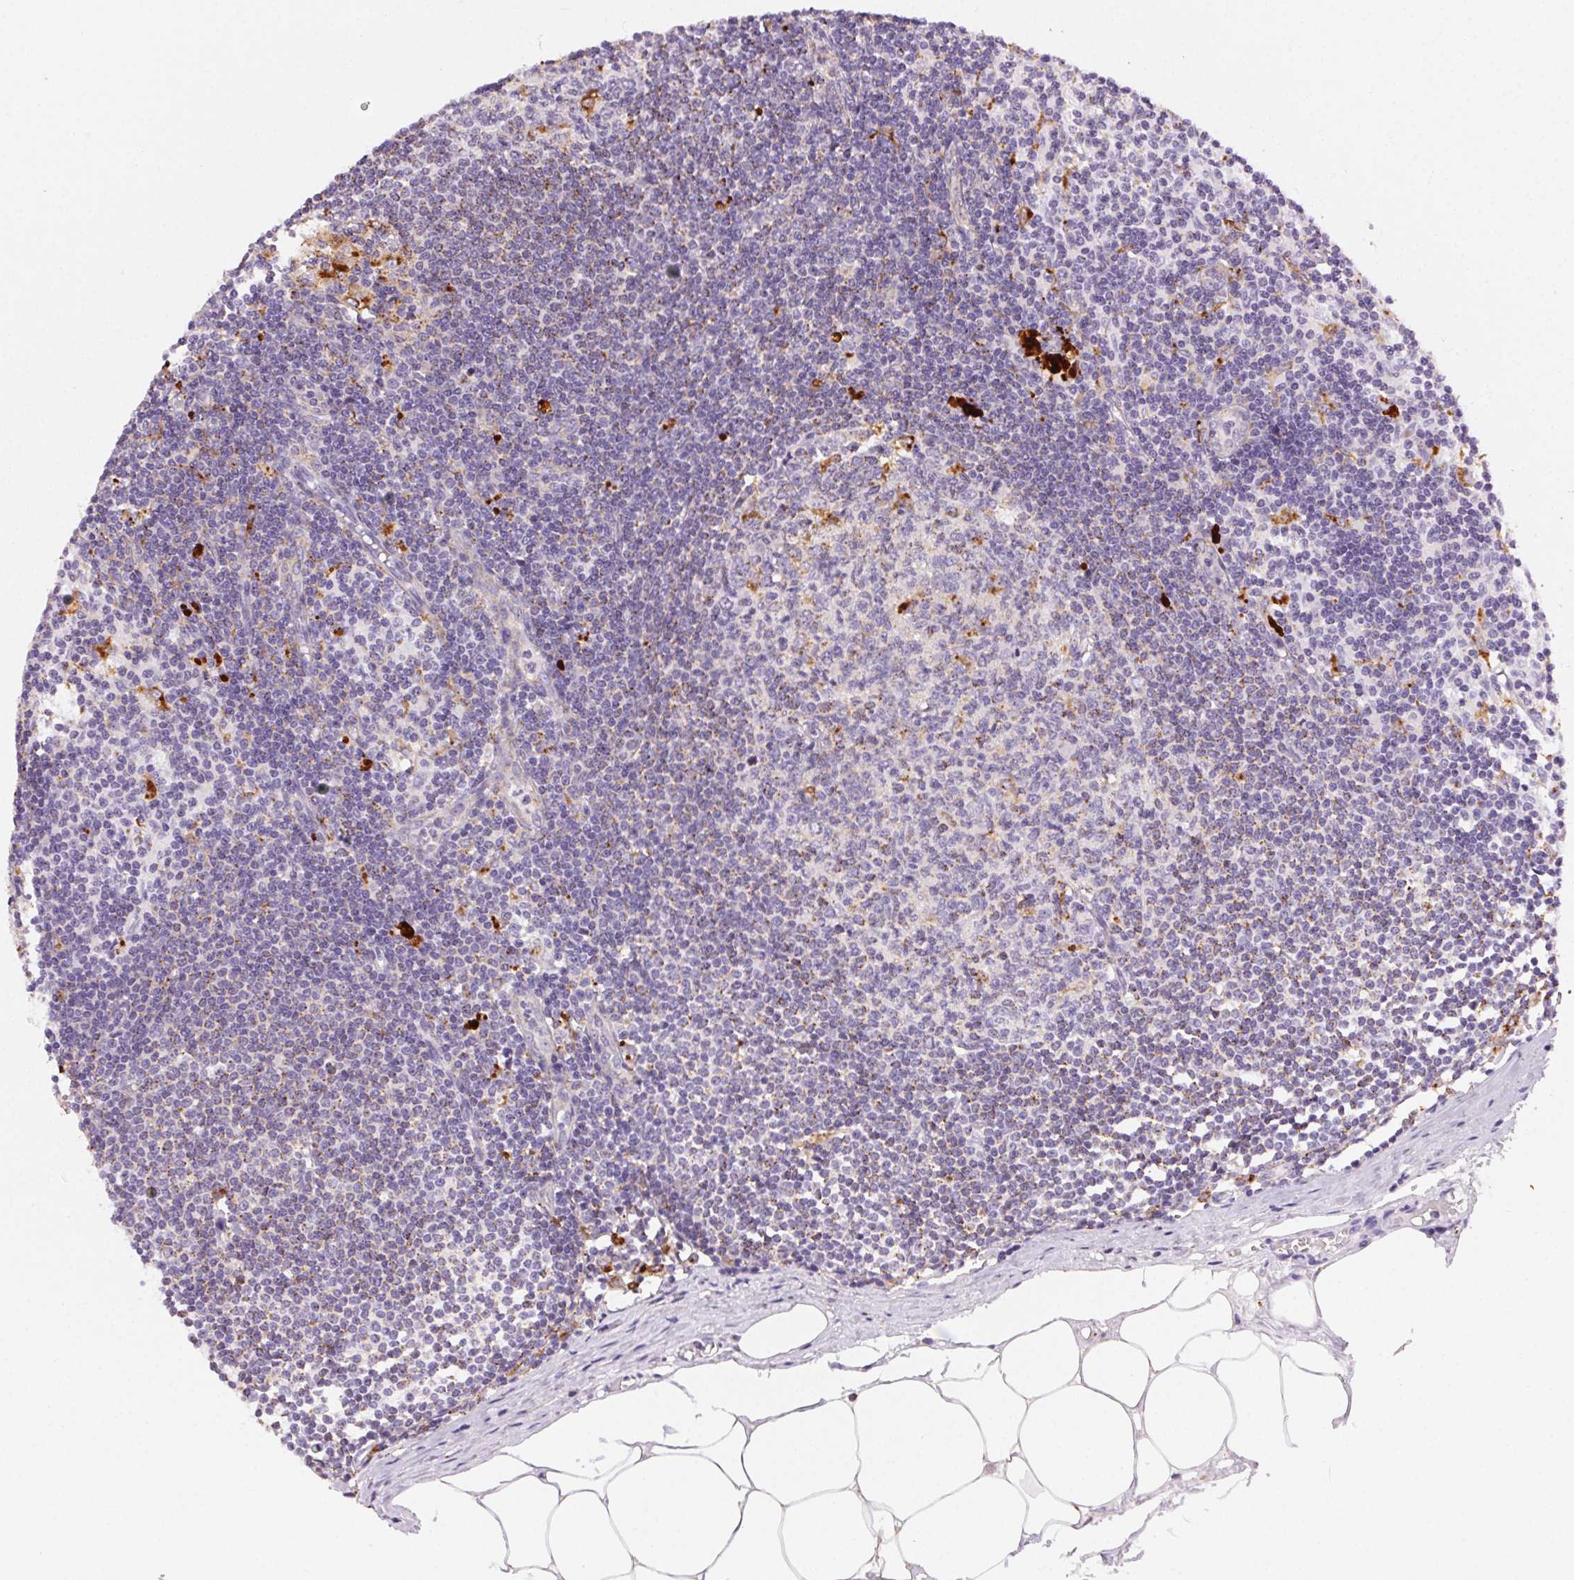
{"staining": {"intensity": "moderate", "quantity": "<25%", "location": "cytoplasmic/membranous"}, "tissue": "lymph node", "cell_type": "Germinal center cells", "image_type": "normal", "snomed": [{"axis": "morphology", "description": "Normal tissue, NOS"}, {"axis": "topography", "description": "Lymph node"}], "caption": "Protein expression analysis of normal lymph node demonstrates moderate cytoplasmic/membranous staining in about <25% of germinal center cells.", "gene": "SCPEP1", "patient": {"sex": "female", "age": 69}}